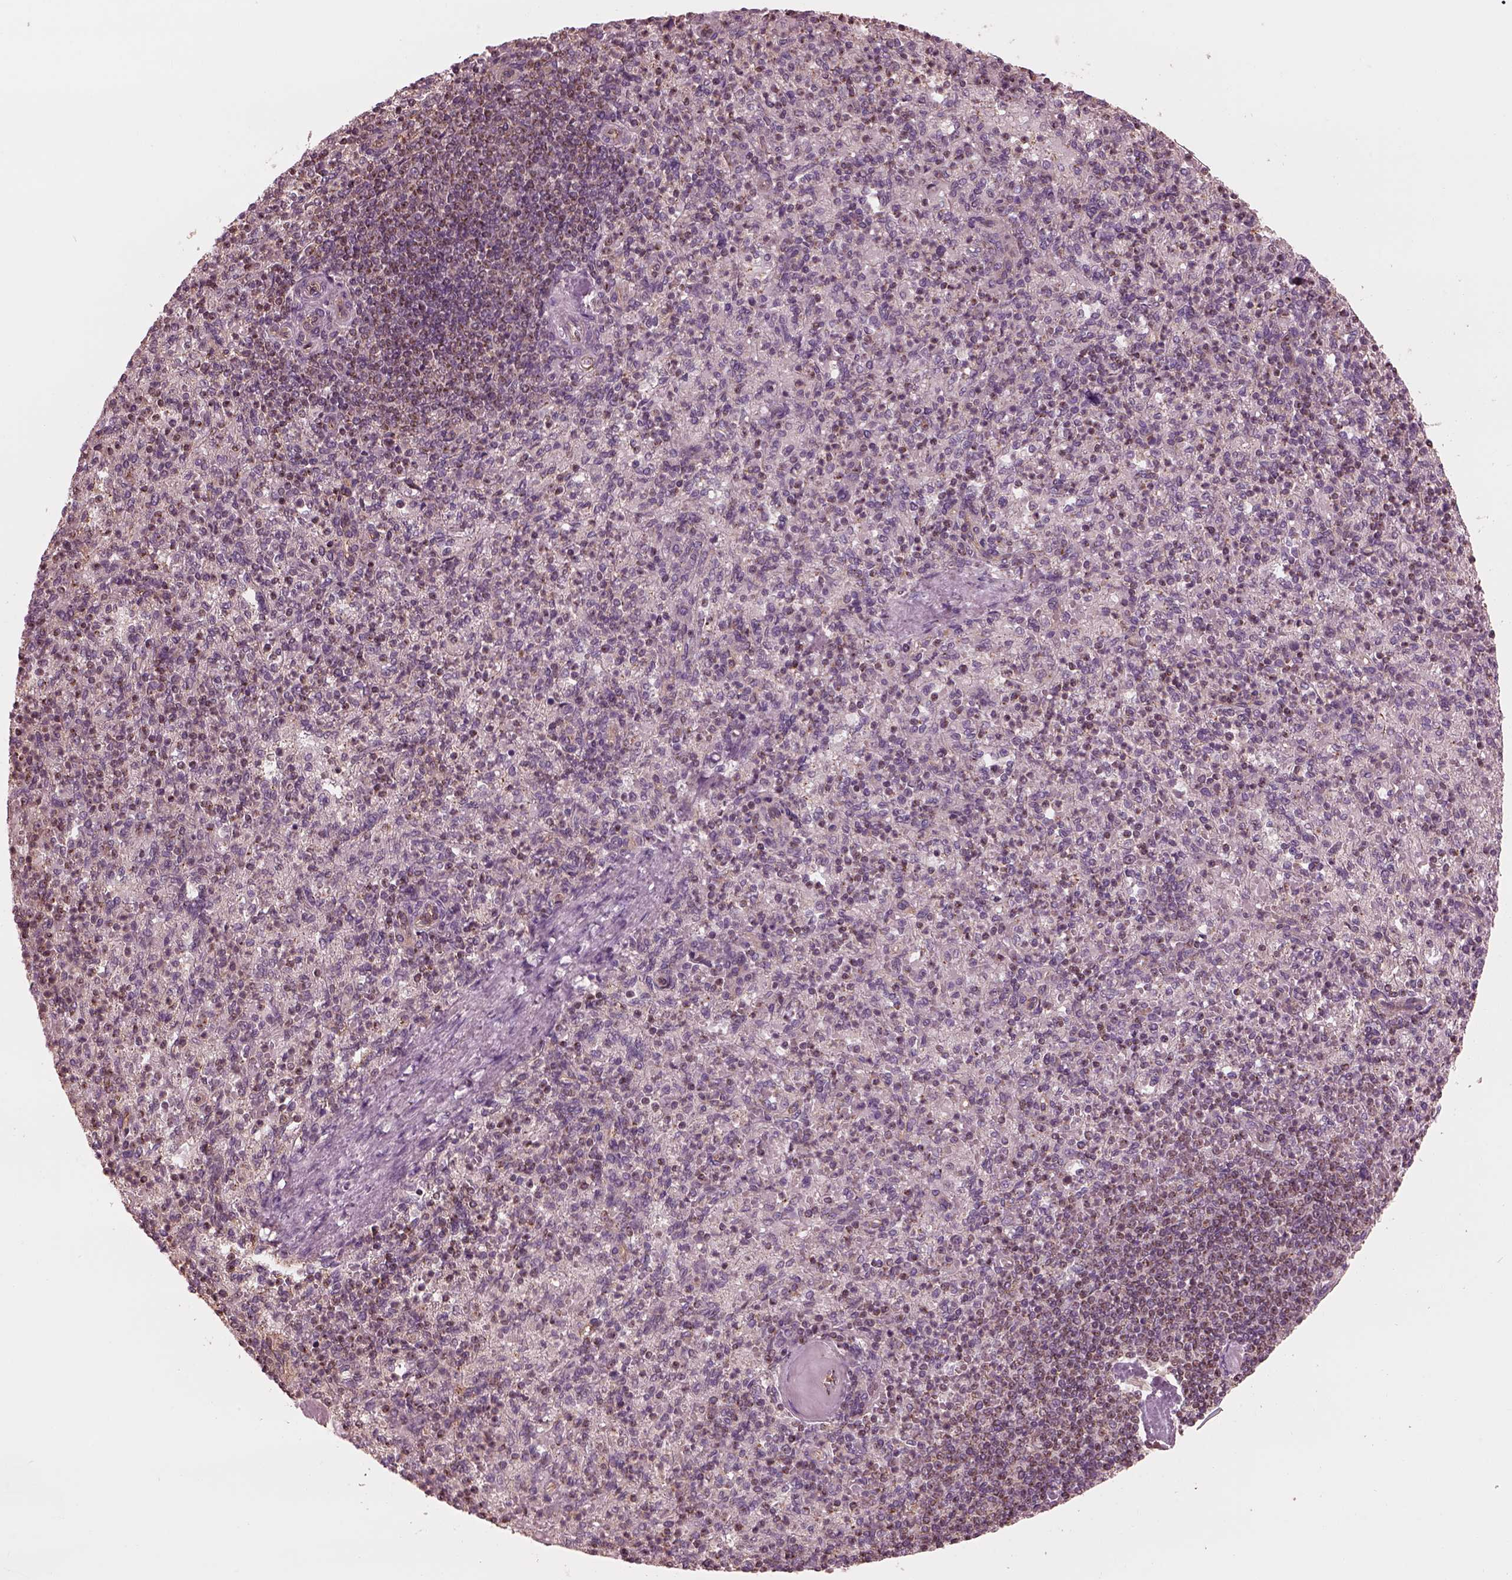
{"staining": {"intensity": "moderate", "quantity": "<25%", "location": "cytoplasmic/membranous"}, "tissue": "spleen", "cell_type": "Cells in red pulp", "image_type": "normal", "snomed": [{"axis": "morphology", "description": "Normal tissue, NOS"}, {"axis": "topography", "description": "Spleen"}], "caption": "The micrograph shows immunohistochemical staining of normal spleen. There is moderate cytoplasmic/membranous expression is appreciated in about <25% of cells in red pulp.", "gene": "STK33", "patient": {"sex": "female", "age": 74}}